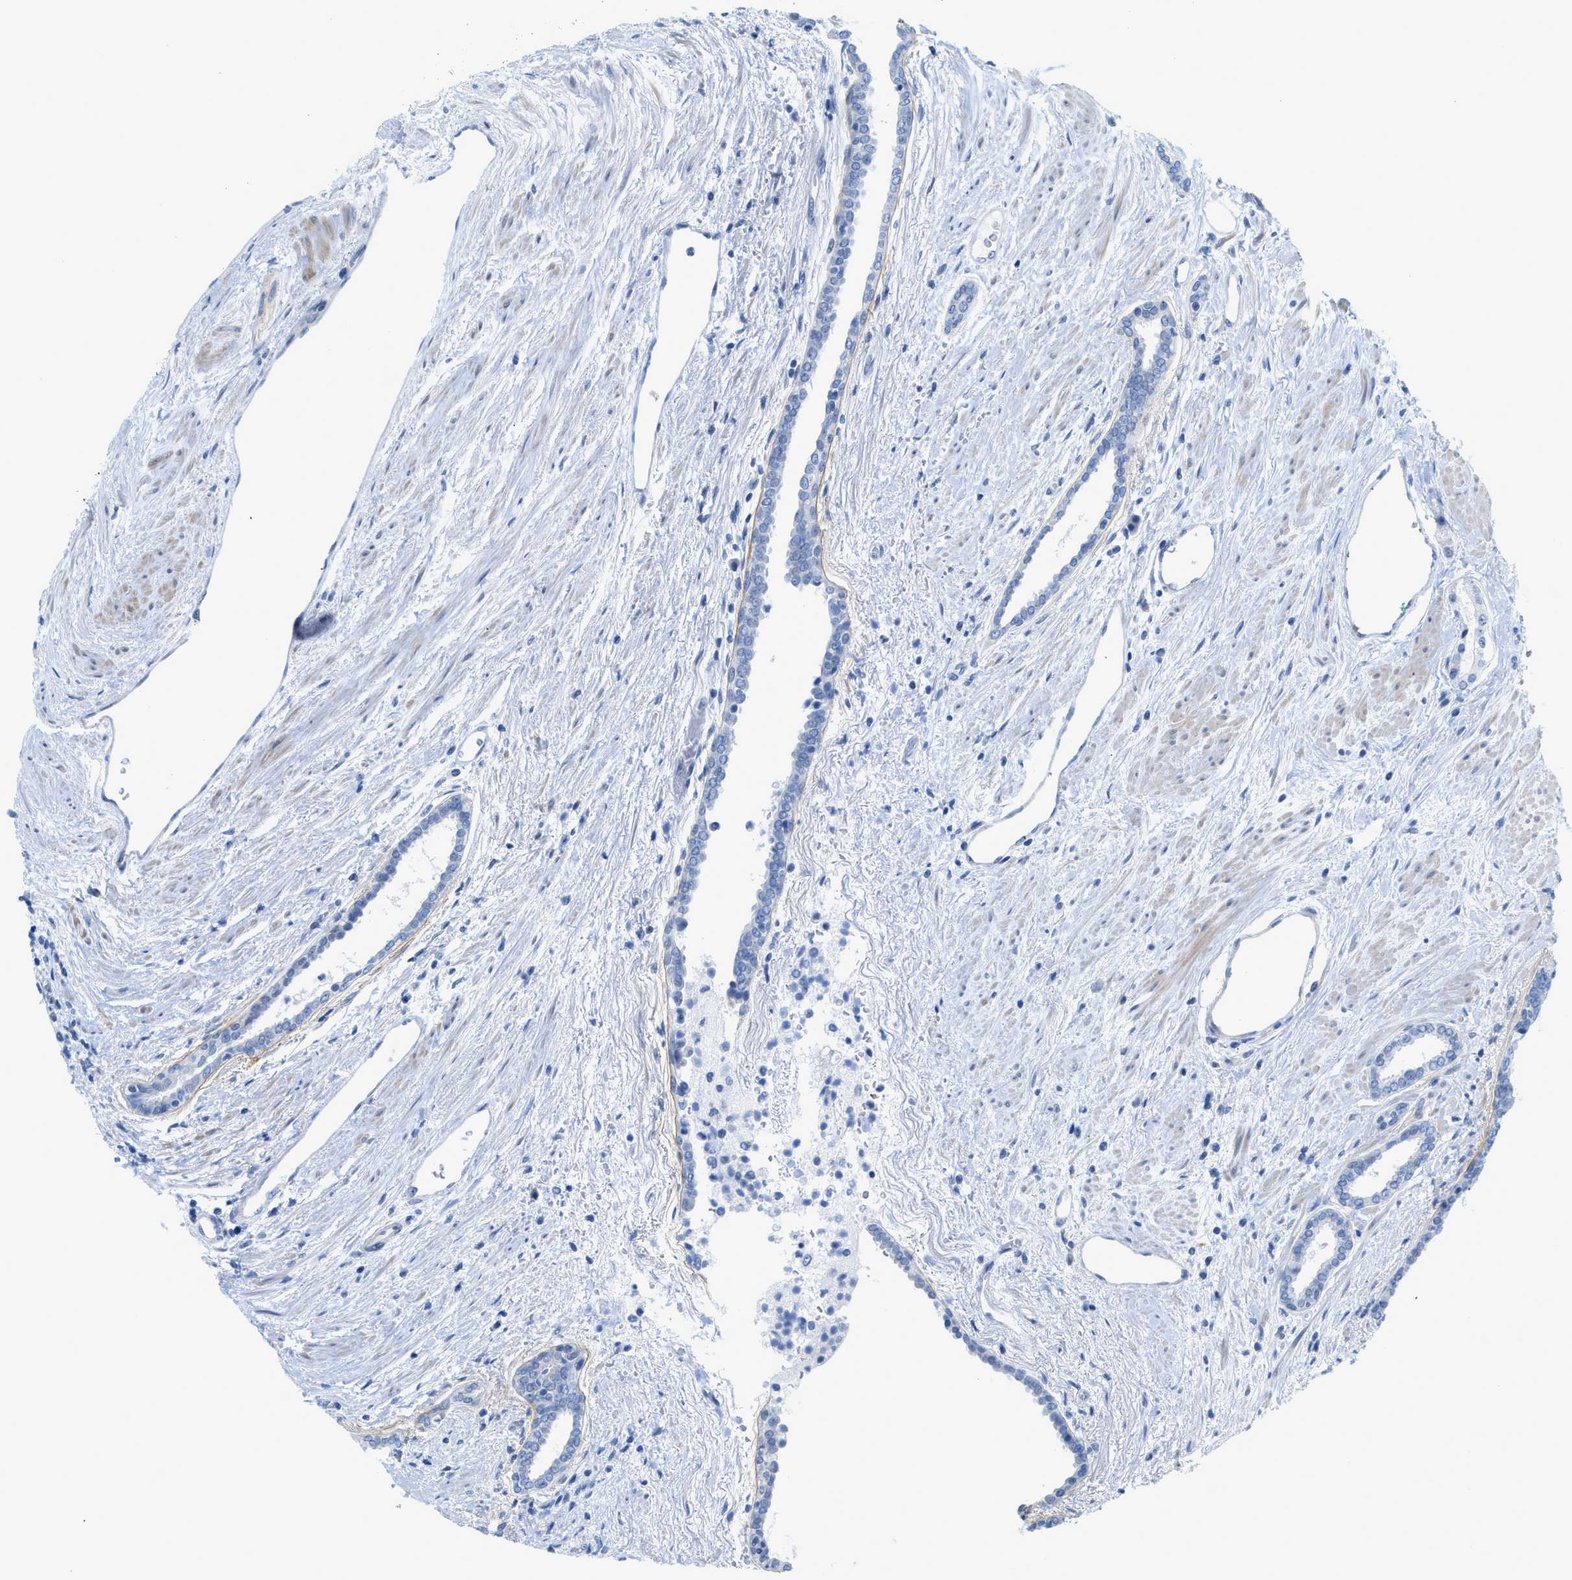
{"staining": {"intensity": "negative", "quantity": "none", "location": "none"}, "tissue": "prostate cancer", "cell_type": "Tumor cells", "image_type": "cancer", "snomed": [{"axis": "morphology", "description": "Adenocarcinoma, High grade"}, {"axis": "topography", "description": "Prostate"}], "caption": "DAB (3,3'-diaminobenzidine) immunohistochemical staining of human prostate cancer (high-grade adenocarcinoma) displays no significant positivity in tumor cells.", "gene": "HLTF", "patient": {"sex": "male", "age": 71}}